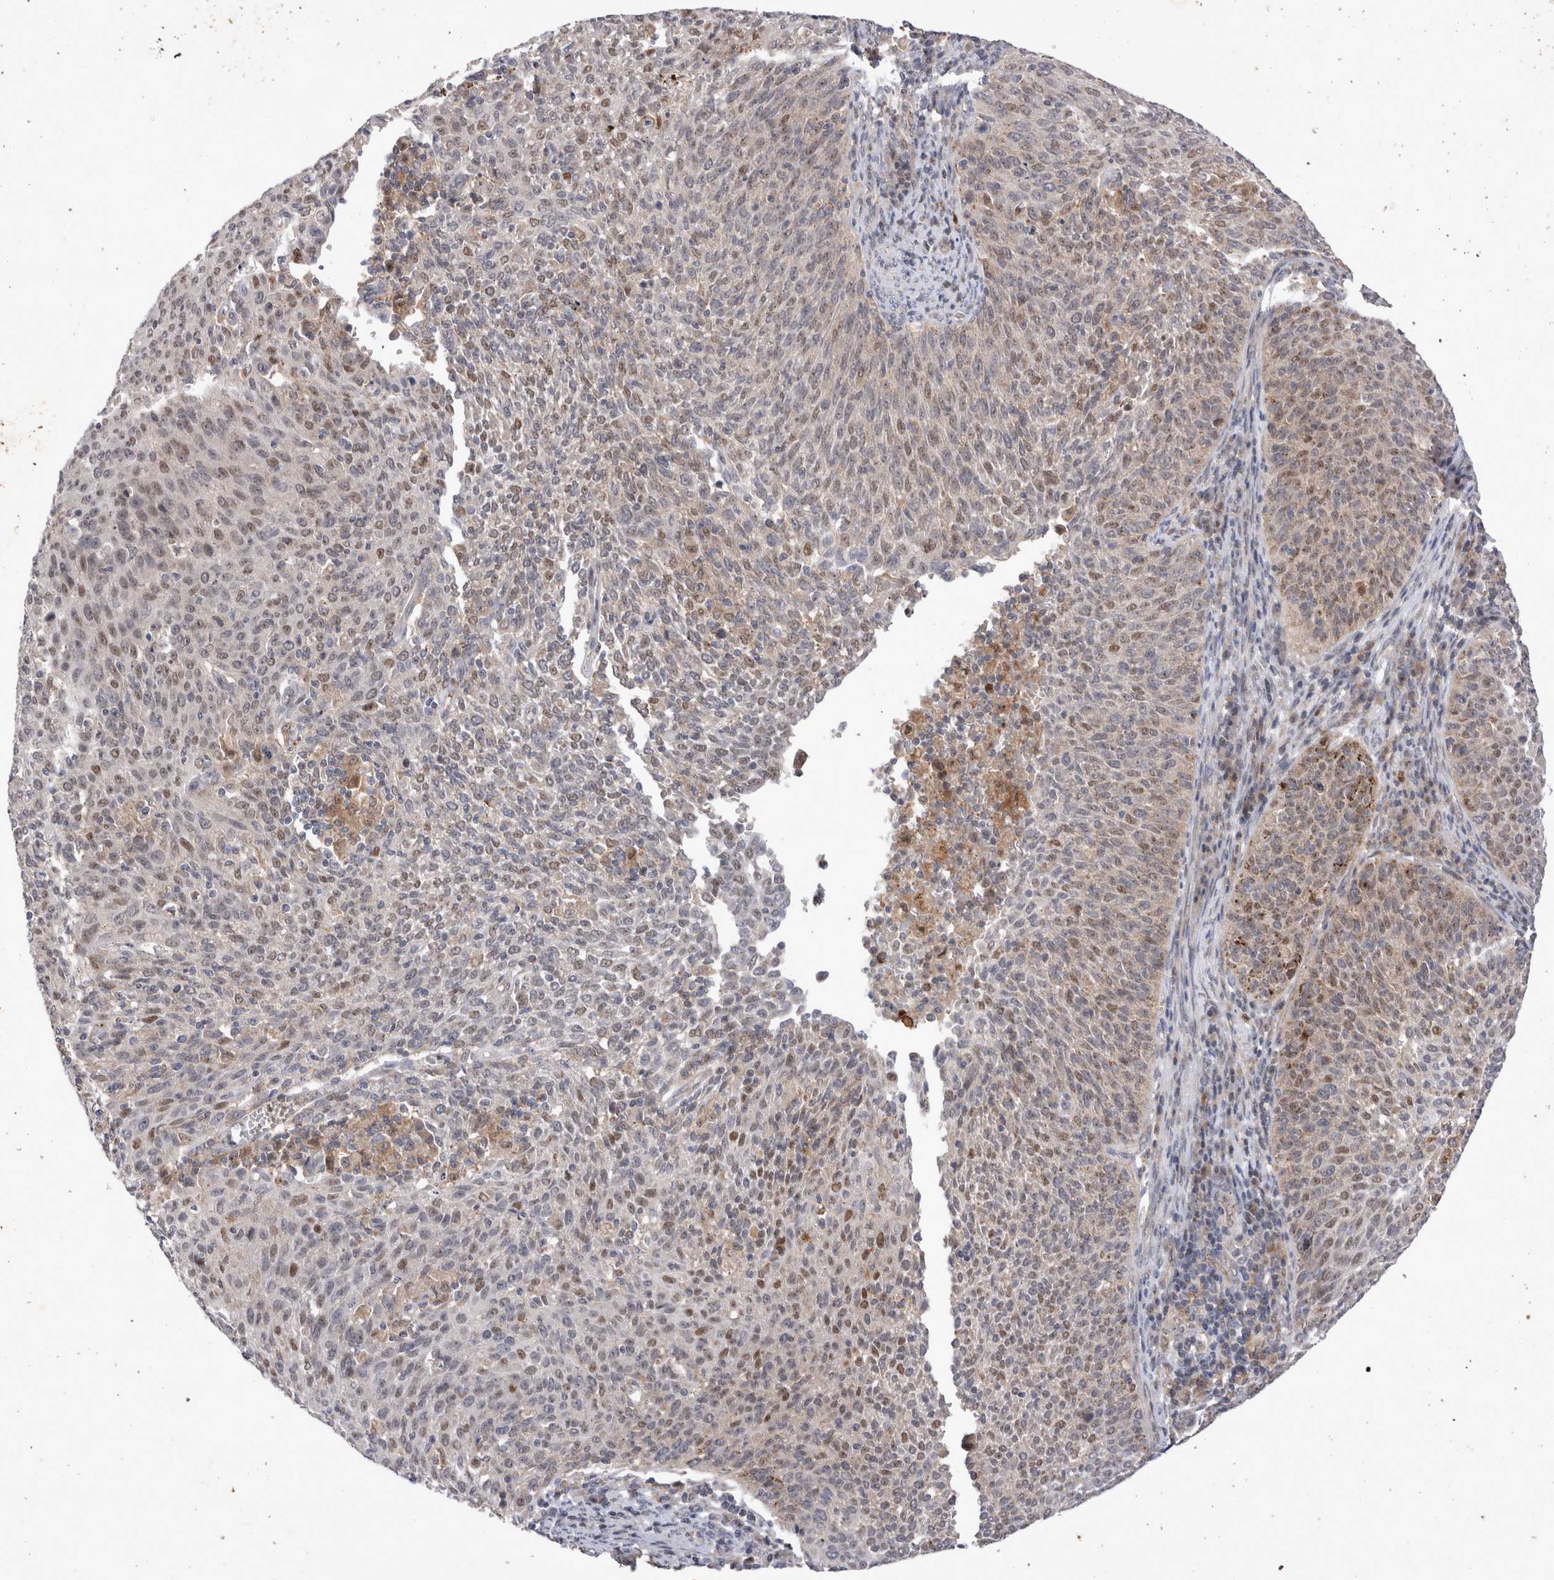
{"staining": {"intensity": "moderate", "quantity": "25%-75%", "location": "nuclear"}, "tissue": "cervical cancer", "cell_type": "Tumor cells", "image_type": "cancer", "snomed": [{"axis": "morphology", "description": "Squamous cell carcinoma, NOS"}, {"axis": "topography", "description": "Cervix"}], "caption": "There is medium levels of moderate nuclear expression in tumor cells of cervical squamous cell carcinoma, as demonstrated by immunohistochemical staining (brown color).", "gene": "STK11", "patient": {"sex": "female", "age": 38}}